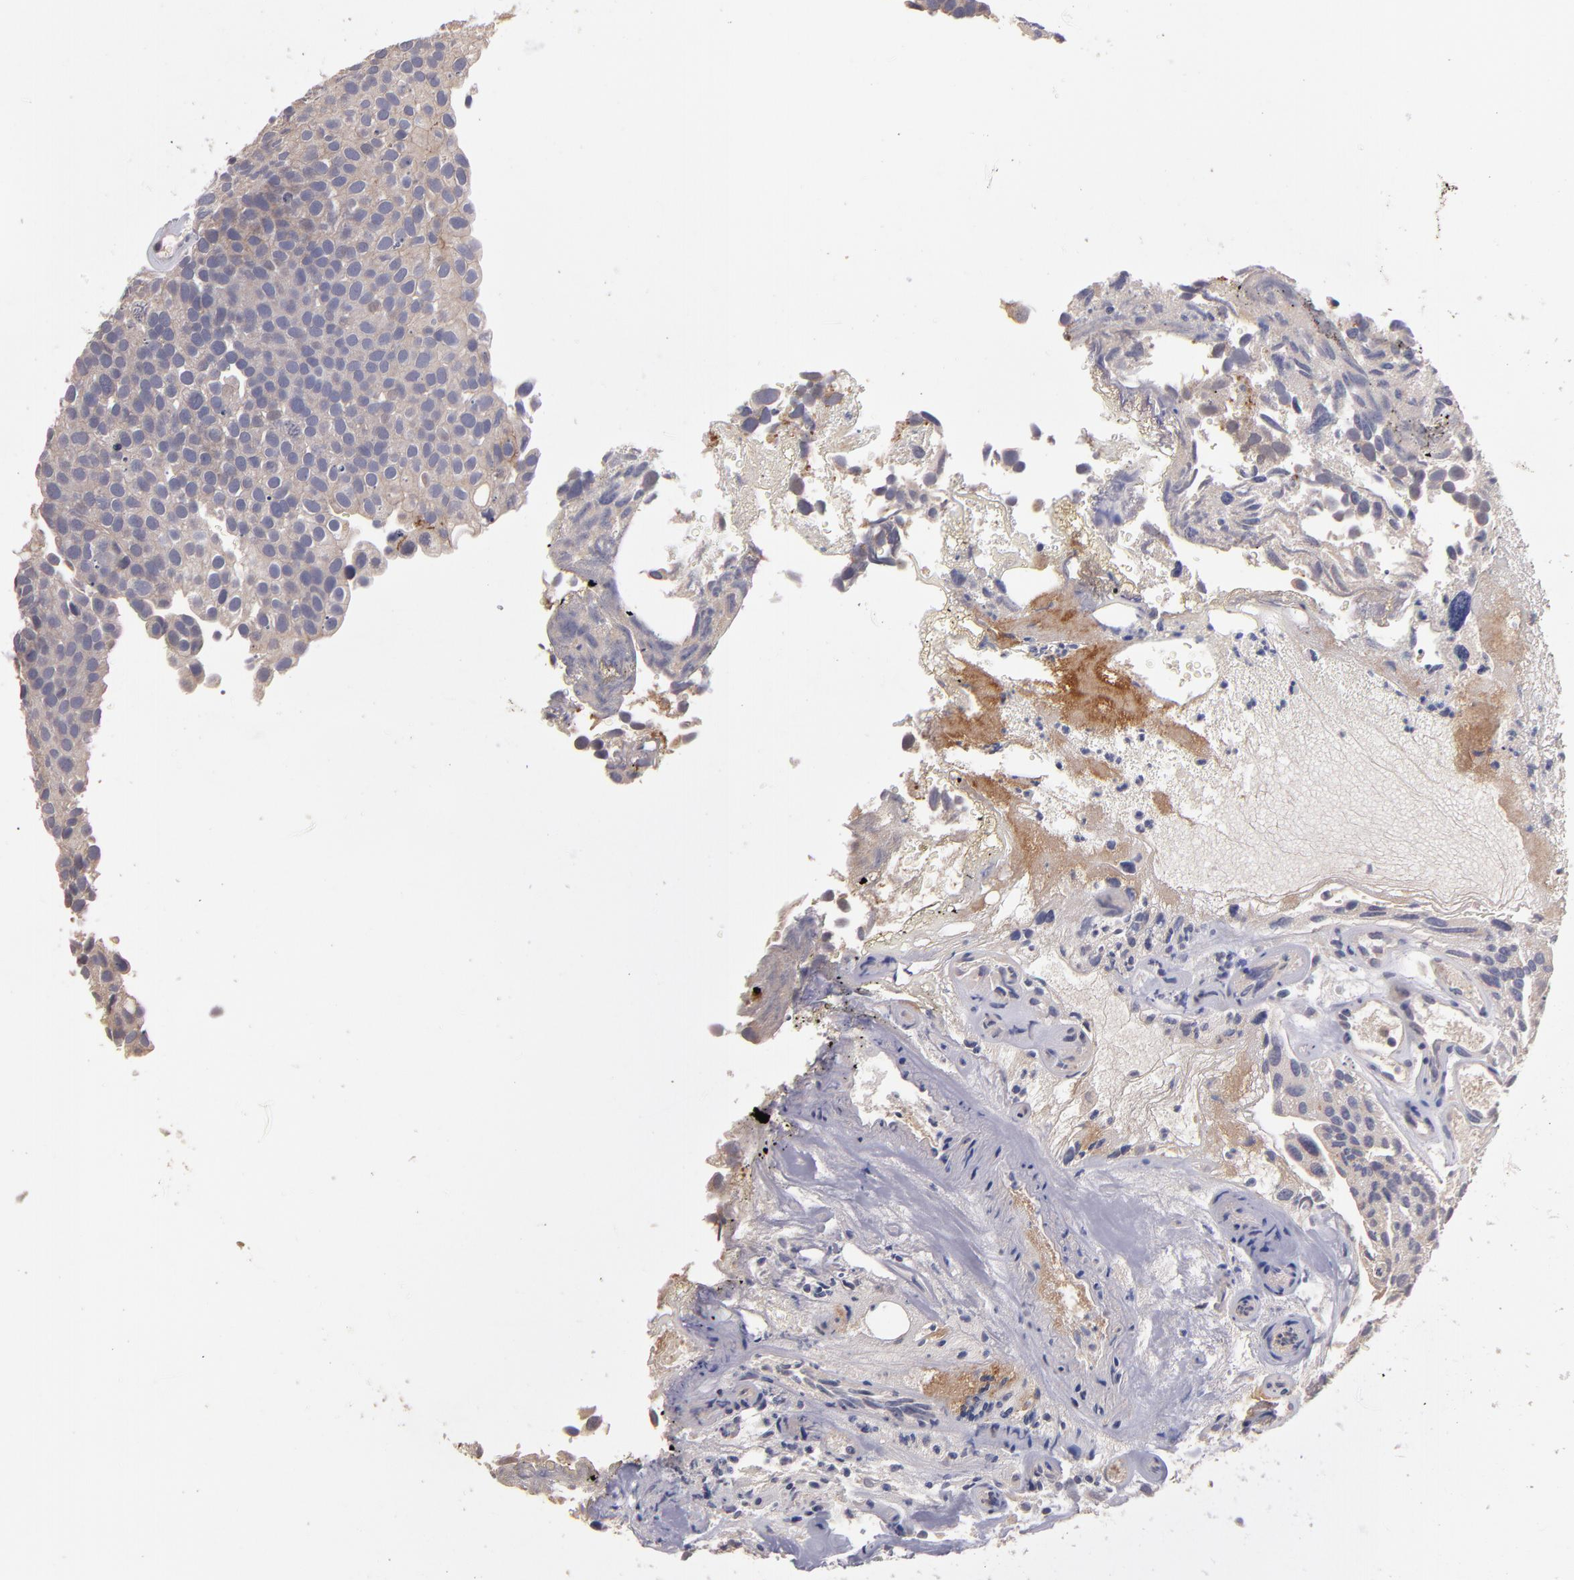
{"staining": {"intensity": "negative", "quantity": "none", "location": "none"}, "tissue": "urothelial cancer", "cell_type": "Tumor cells", "image_type": "cancer", "snomed": [{"axis": "morphology", "description": "Urothelial carcinoma, High grade"}, {"axis": "topography", "description": "Urinary bladder"}], "caption": "An IHC image of urothelial cancer is shown. There is no staining in tumor cells of urothelial cancer.", "gene": "GNAZ", "patient": {"sex": "male", "age": 72}}